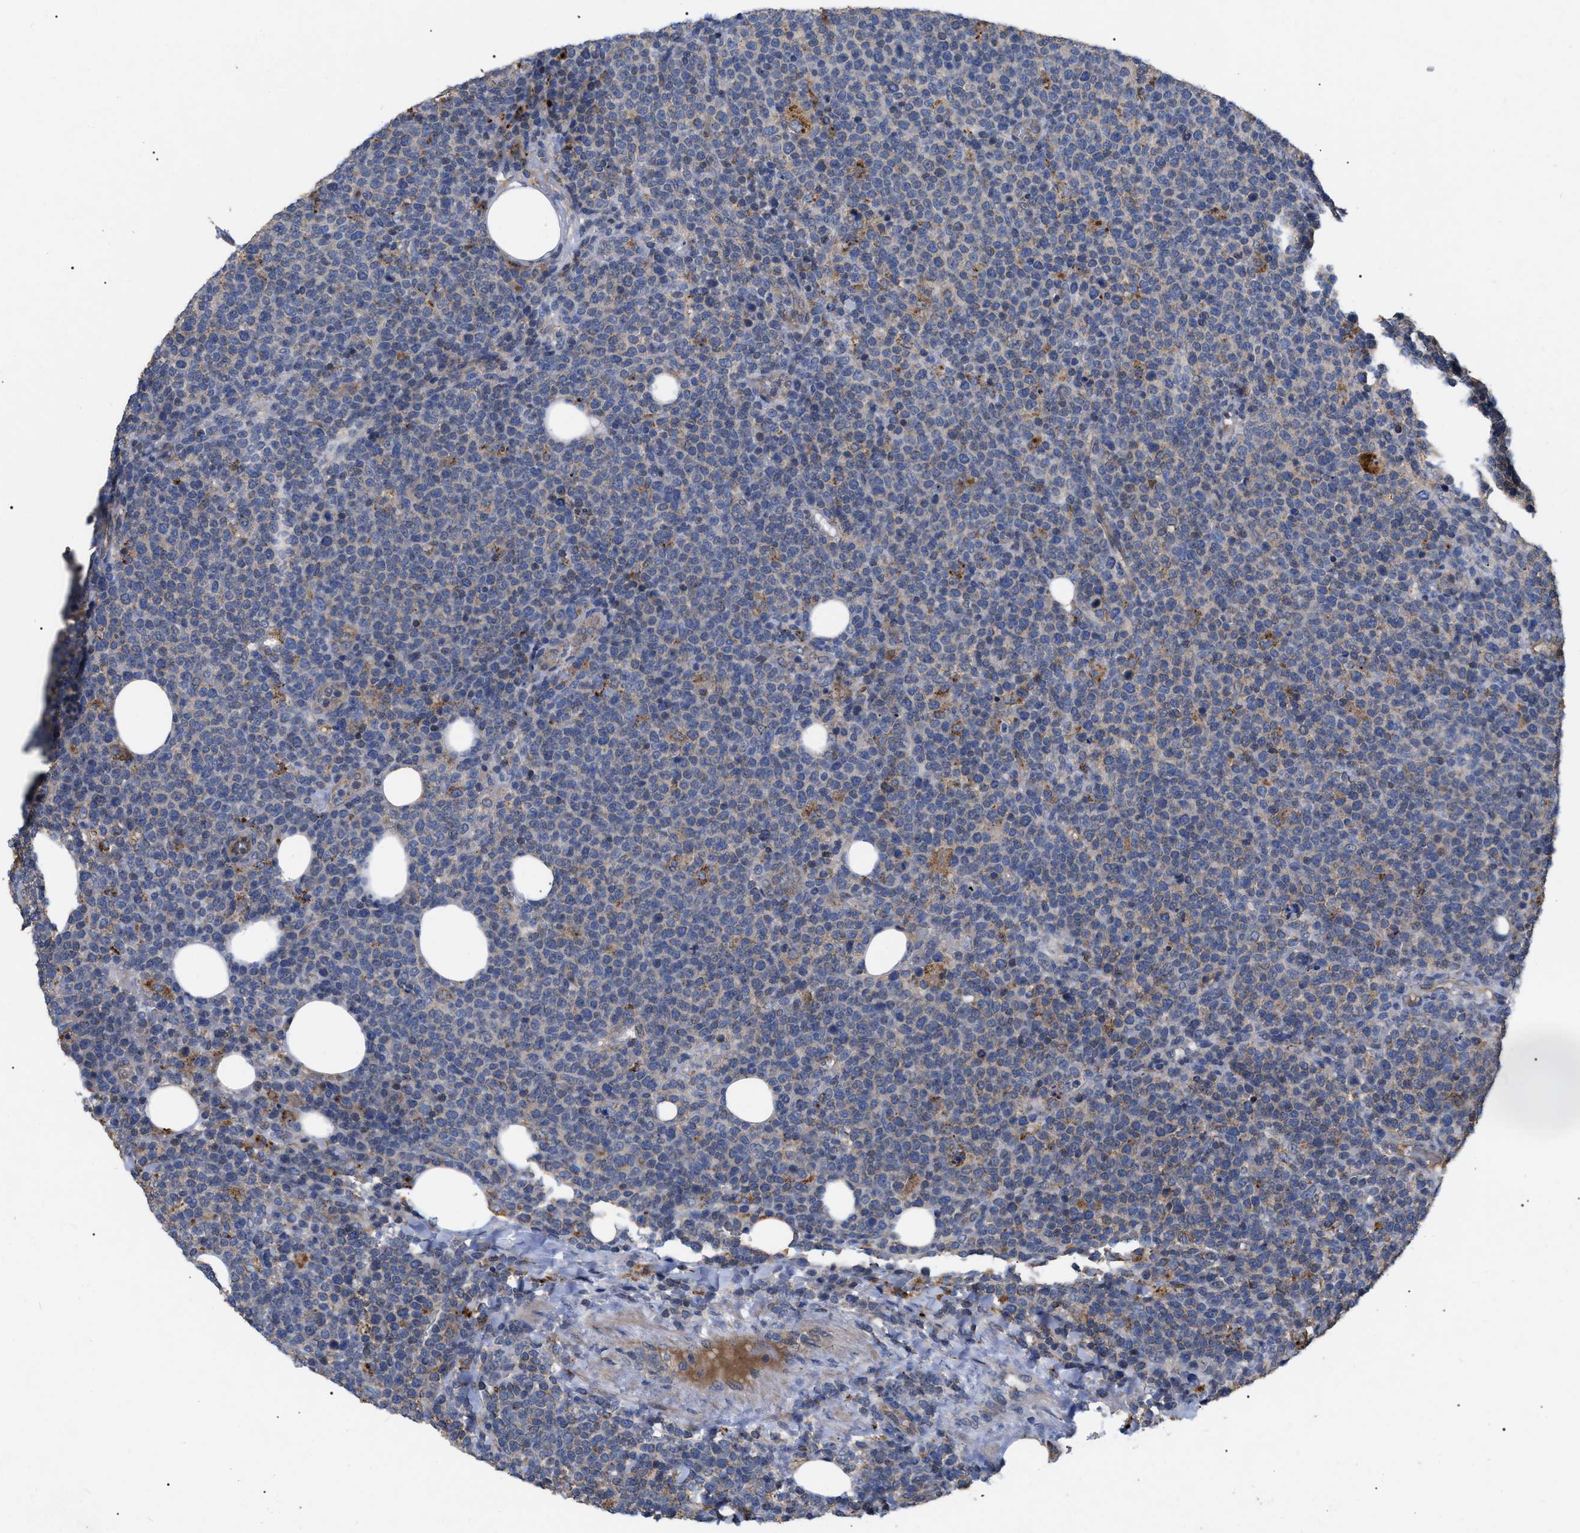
{"staining": {"intensity": "negative", "quantity": "none", "location": "none"}, "tissue": "lymphoma", "cell_type": "Tumor cells", "image_type": "cancer", "snomed": [{"axis": "morphology", "description": "Malignant lymphoma, non-Hodgkin's type, High grade"}, {"axis": "topography", "description": "Lymph node"}], "caption": "Immunohistochemical staining of human lymphoma exhibits no significant positivity in tumor cells.", "gene": "FAM171A2", "patient": {"sex": "male", "age": 61}}